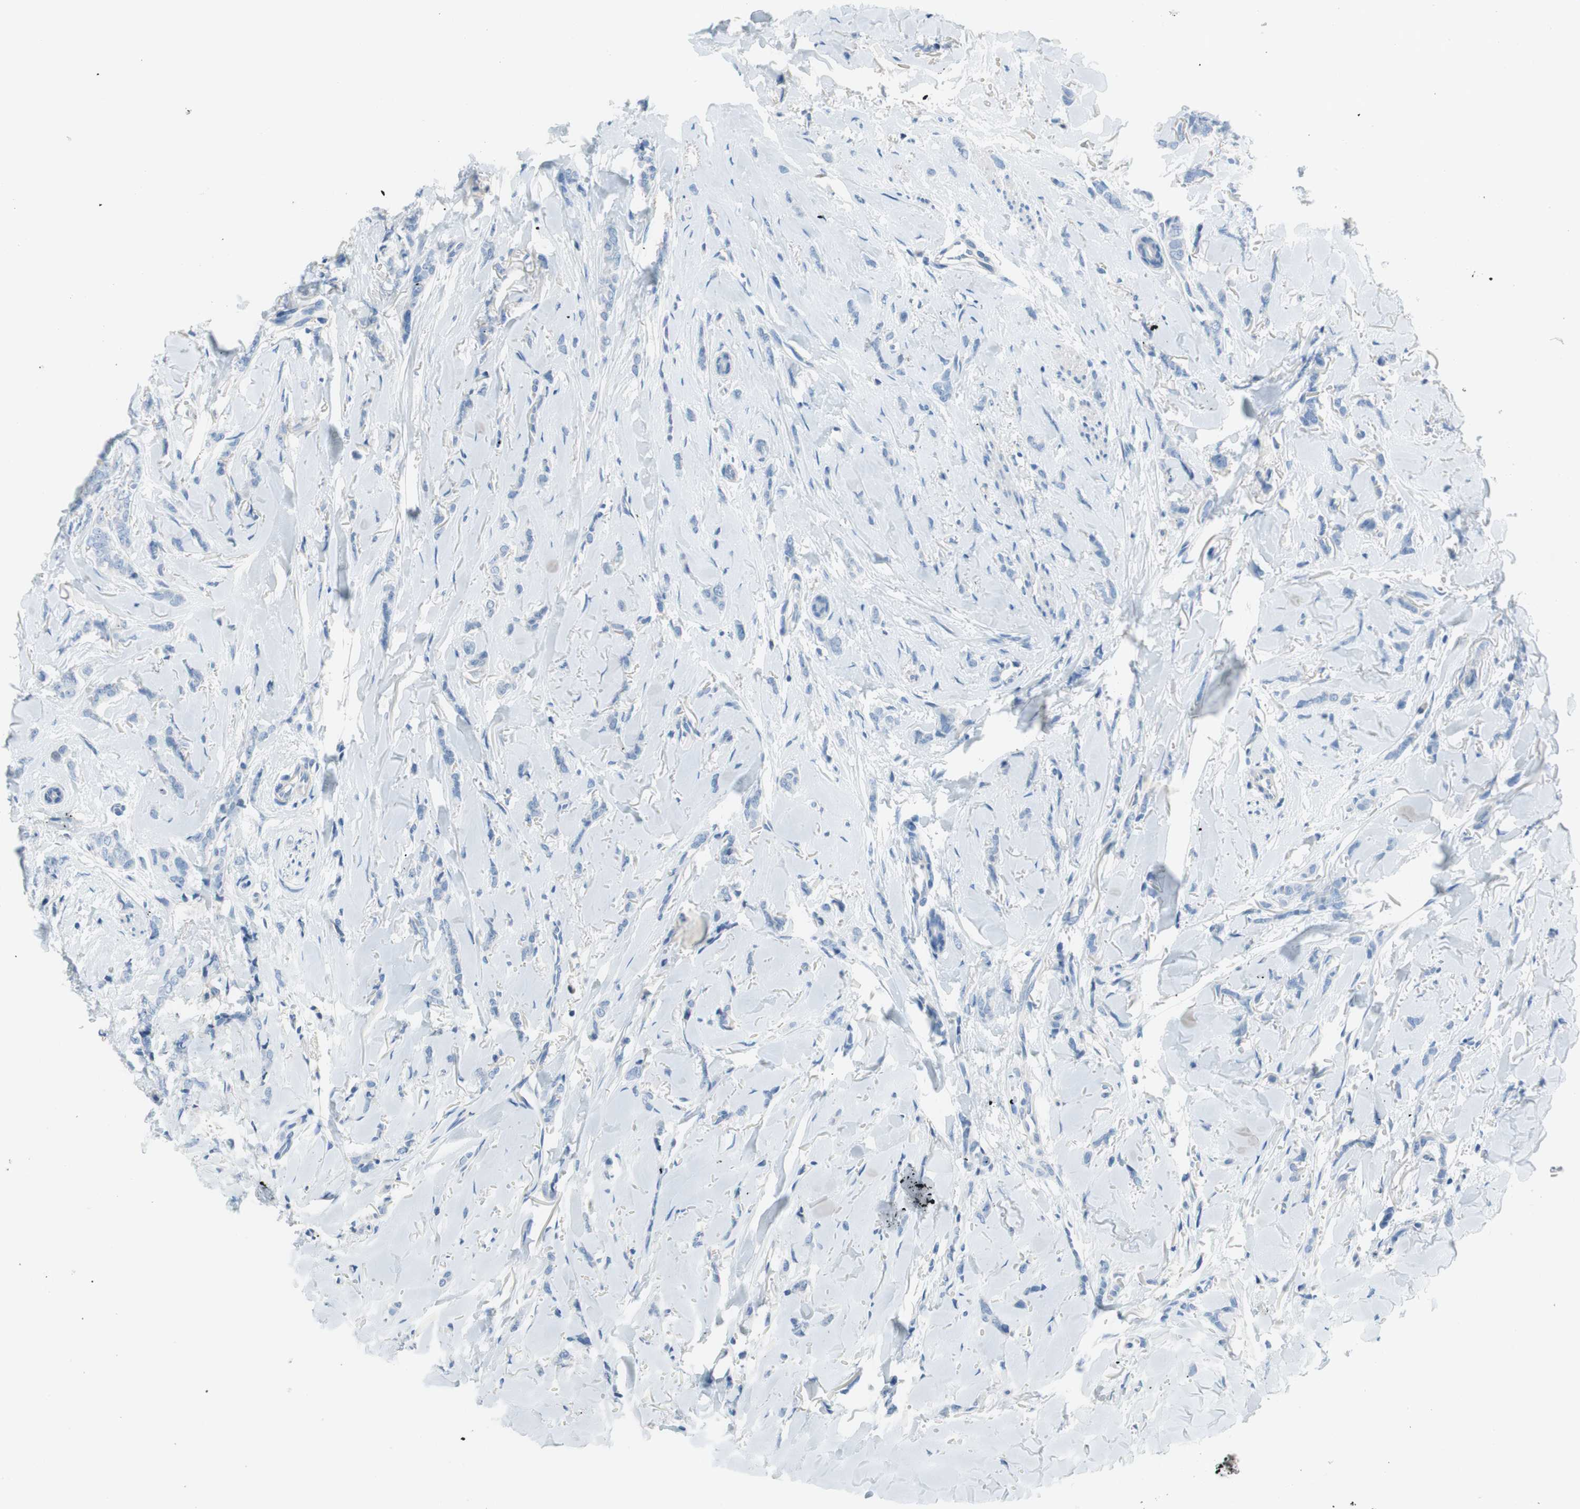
{"staining": {"intensity": "negative", "quantity": "none", "location": "none"}, "tissue": "breast cancer", "cell_type": "Tumor cells", "image_type": "cancer", "snomed": [{"axis": "morphology", "description": "Lobular carcinoma"}, {"axis": "topography", "description": "Skin"}, {"axis": "topography", "description": "Breast"}], "caption": "The immunohistochemistry (IHC) image has no significant expression in tumor cells of breast cancer tissue.", "gene": "EVA1A", "patient": {"sex": "female", "age": 46}}